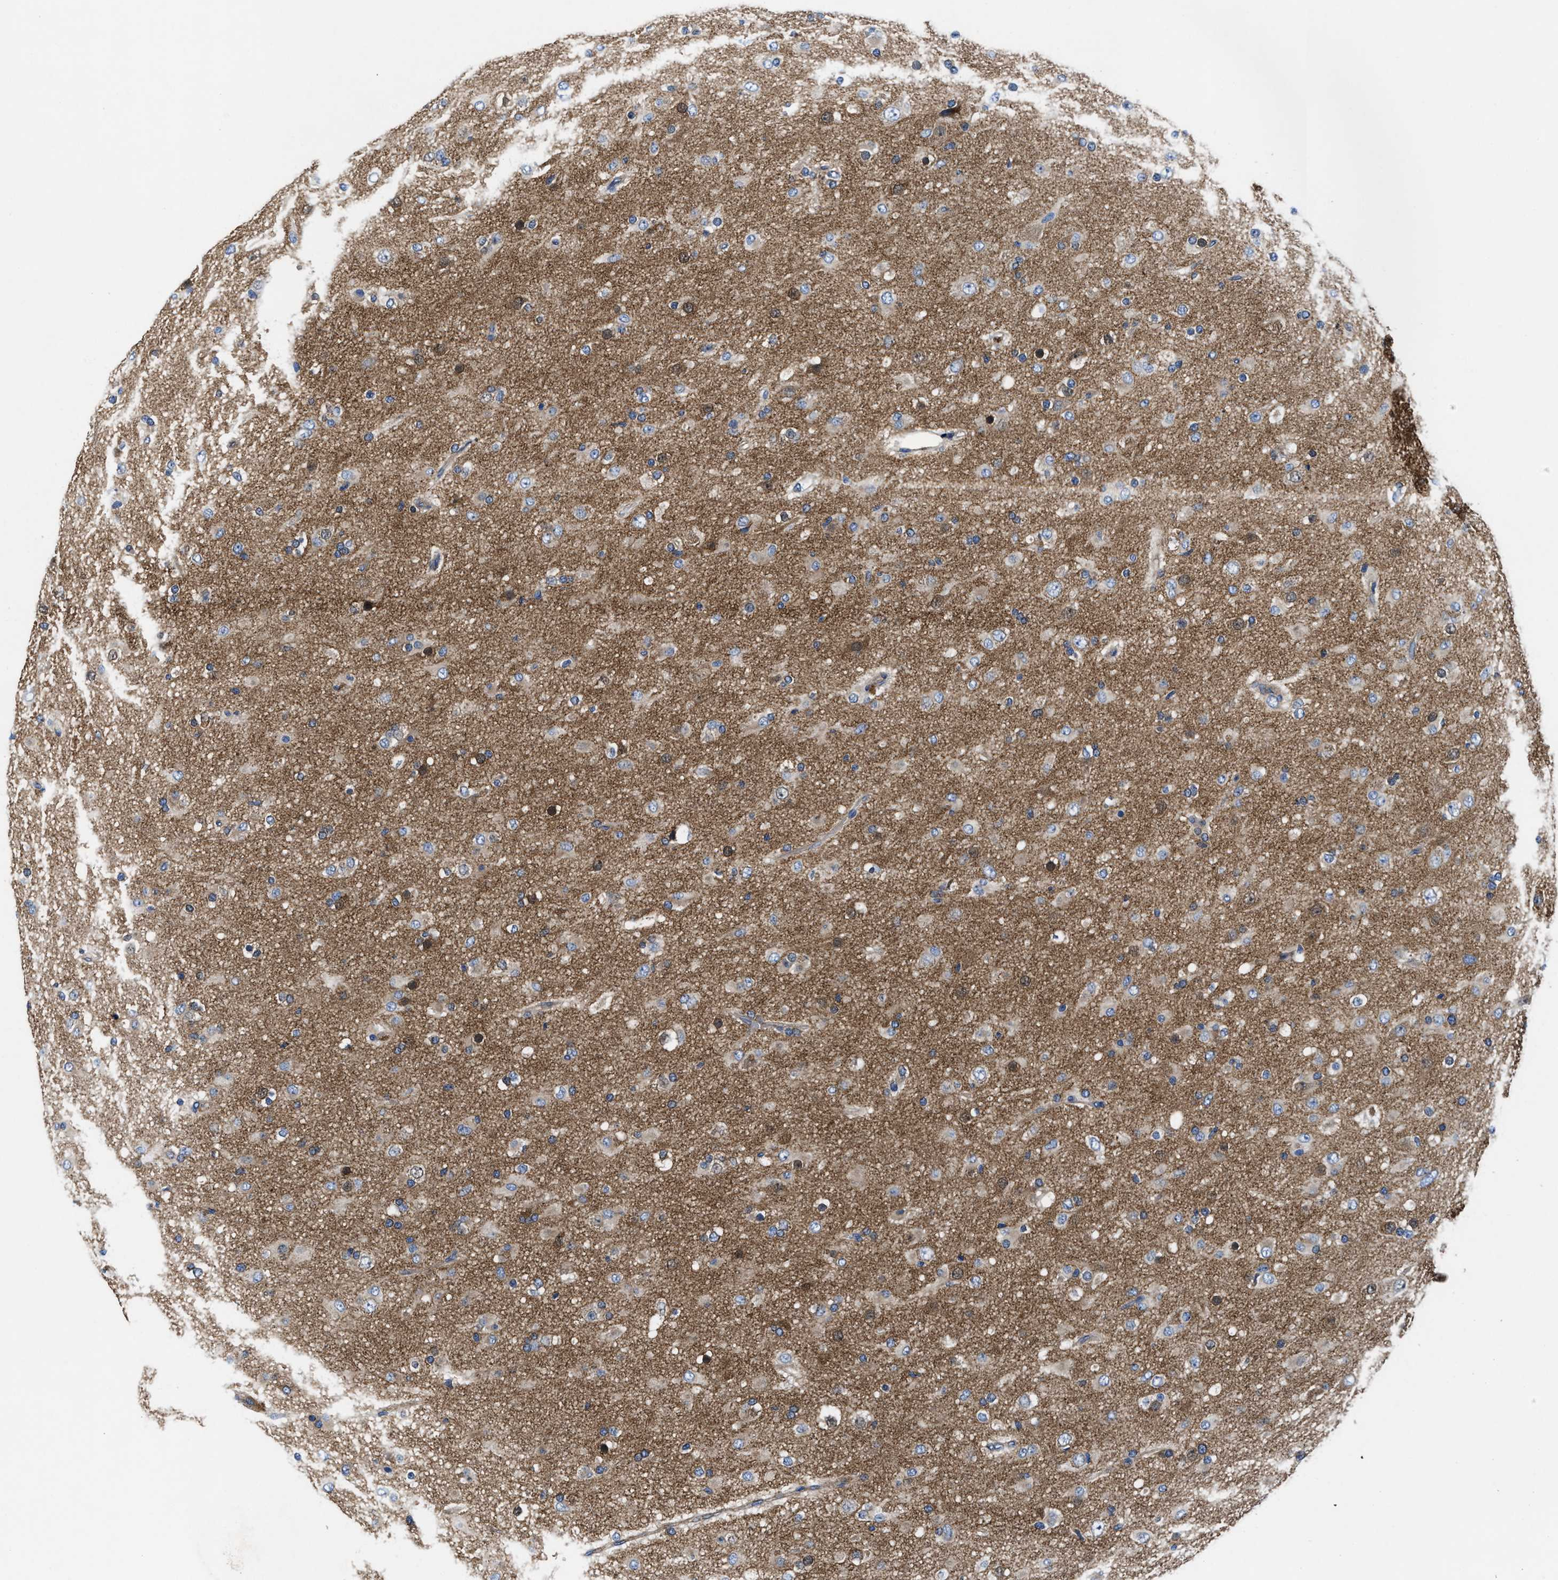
{"staining": {"intensity": "weak", "quantity": ">75%", "location": "cytoplasmic/membranous"}, "tissue": "glioma", "cell_type": "Tumor cells", "image_type": "cancer", "snomed": [{"axis": "morphology", "description": "Glioma, malignant, Low grade"}, {"axis": "topography", "description": "Brain"}], "caption": "Protein expression analysis of human glioma reveals weak cytoplasmic/membranous expression in about >75% of tumor cells.", "gene": "PHLPP1", "patient": {"sex": "male", "age": 65}}